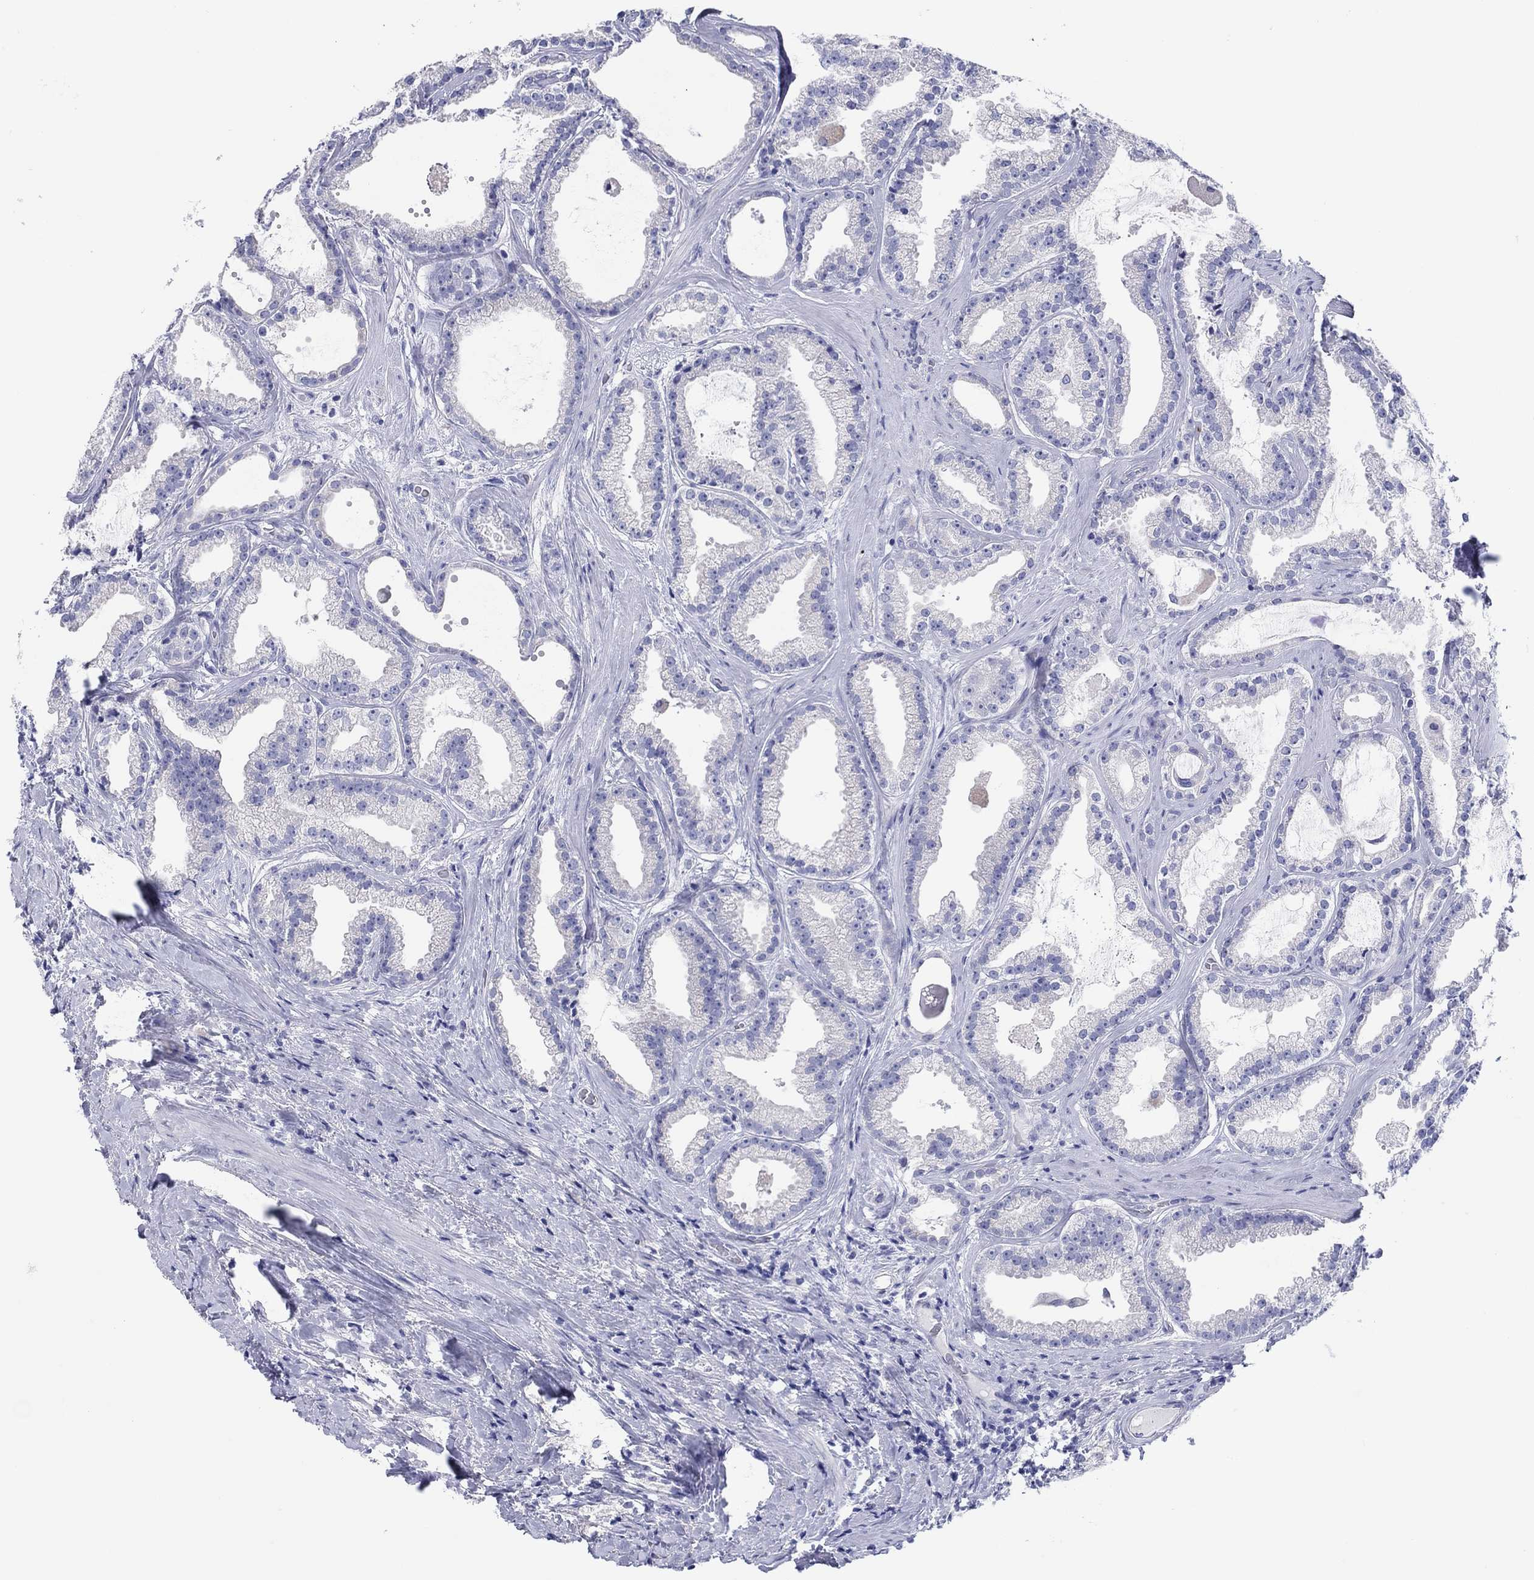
{"staining": {"intensity": "negative", "quantity": "none", "location": "none"}, "tissue": "prostate cancer", "cell_type": "Tumor cells", "image_type": "cancer", "snomed": [{"axis": "morphology", "description": "Adenocarcinoma, NOS"}, {"axis": "morphology", "description": "Adenocarcinoma, High grade"}, {"axis": "topography", "description": "Prostate"}], "caption": "High magnification brightfield microscopy of prostate cancer stained with DAB (3,3'-diaminobenzidine) (brown) and counterstained with hematoxylin (blue): tumor cells show no significant expression. The staining was performed using DAB (3,3'-diaminobenzidine) to visualize the protein expression in brown, while the nuclei were stained in blue with hematoxylin (Magnification: 20x).", "gene": "ERICH3", "patient": {"sex": "male", "age": 64}}